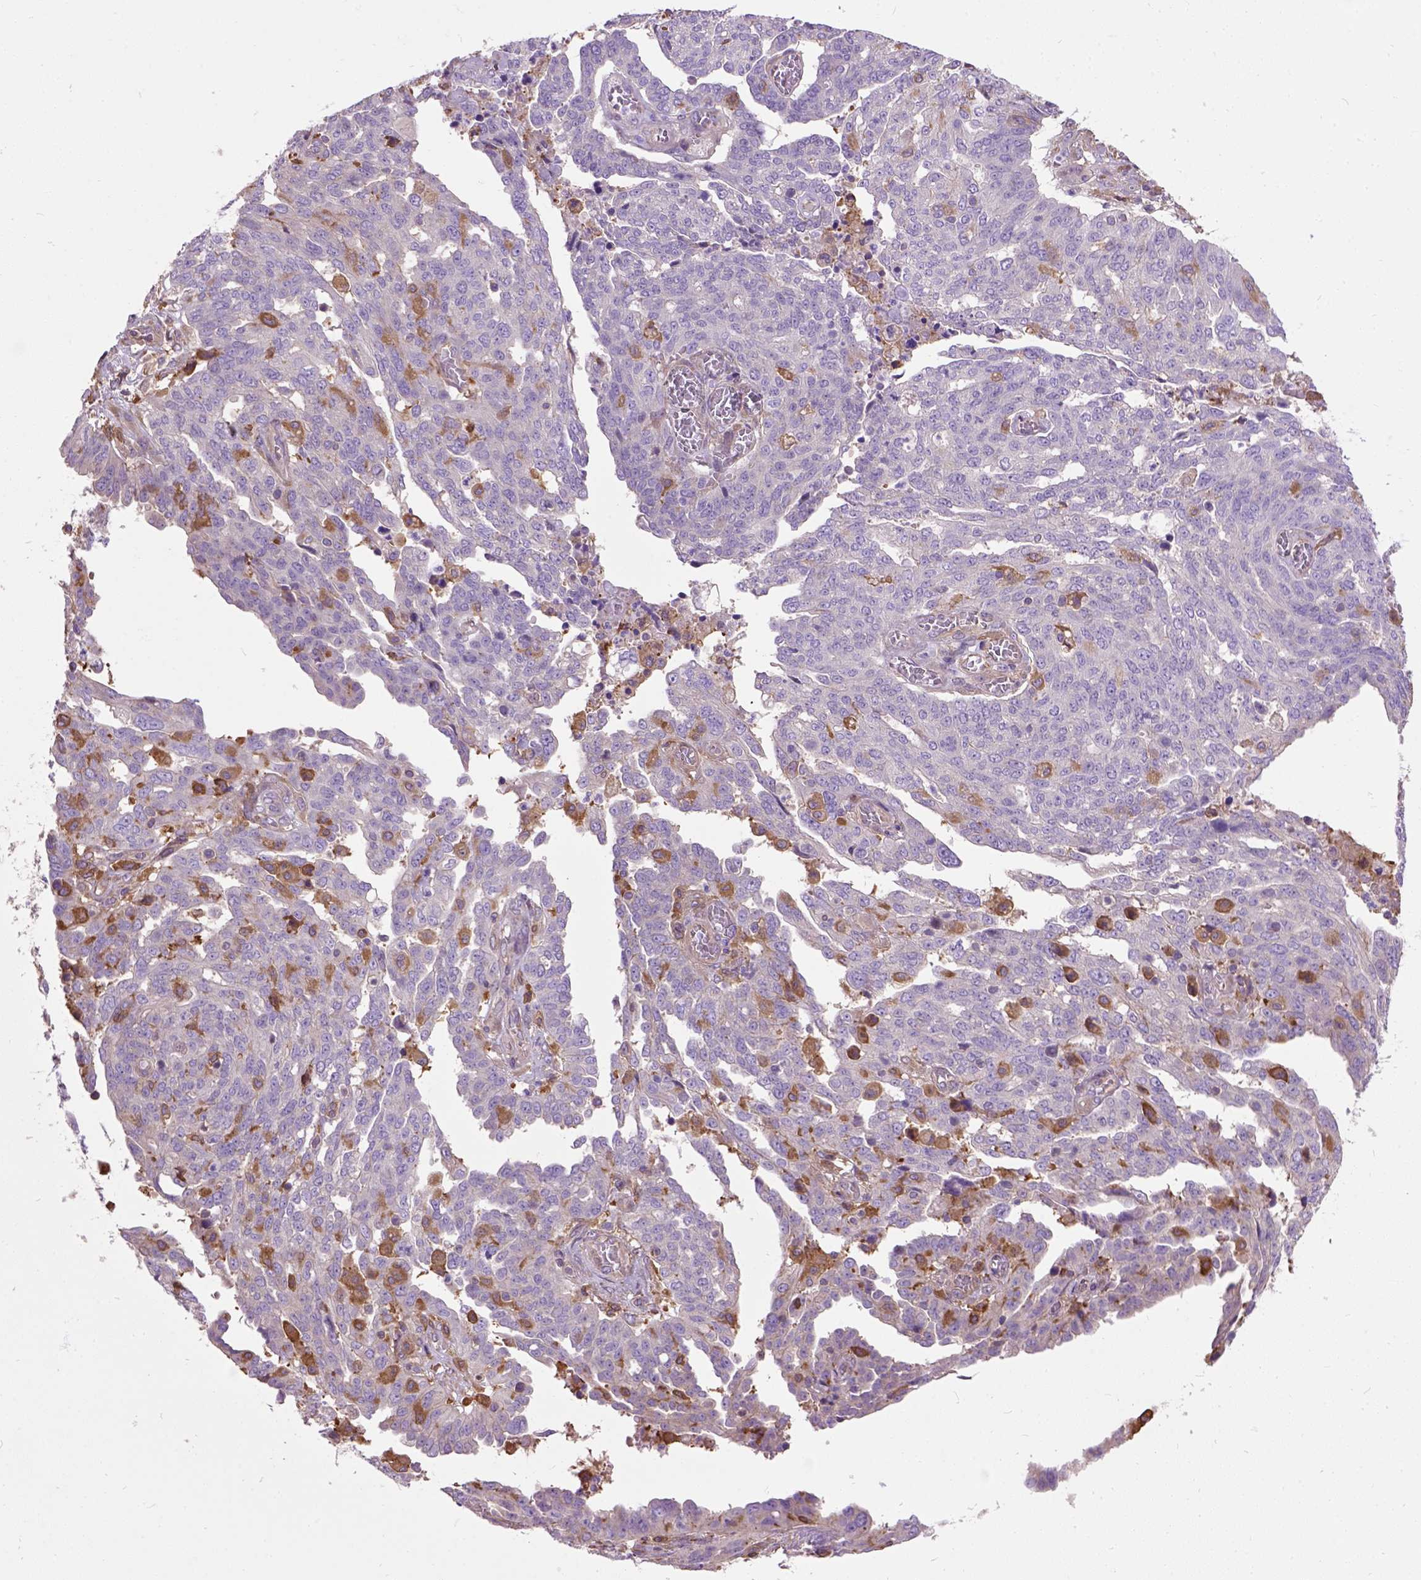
{"staining": {"intensity": "moderate", "quantity": "<25%", "location": "cytoplasmic/membranous"}, "tissue": "ovarian cancer", "cell_type": "Tumor cells", "image_type": "cancer", "snomed": [{"axis": "morphology", "description": "Cystadenocarcinoma, serous, NOS"}, {"axis": "topography", "description": "Ovary"}], "caption": "Tumor cells demonstrate low levels of moderate cytoplasmic/membranous staining in about <25% of cells in serous cystadenocarcinoma (ovarian). Using DAB (brown) and hematoxylin (blue) stains, captured at high magnification using brightfield microscopy.", "gene": "SEMA4F", "patient": {"sex": "female", "age": 67}}